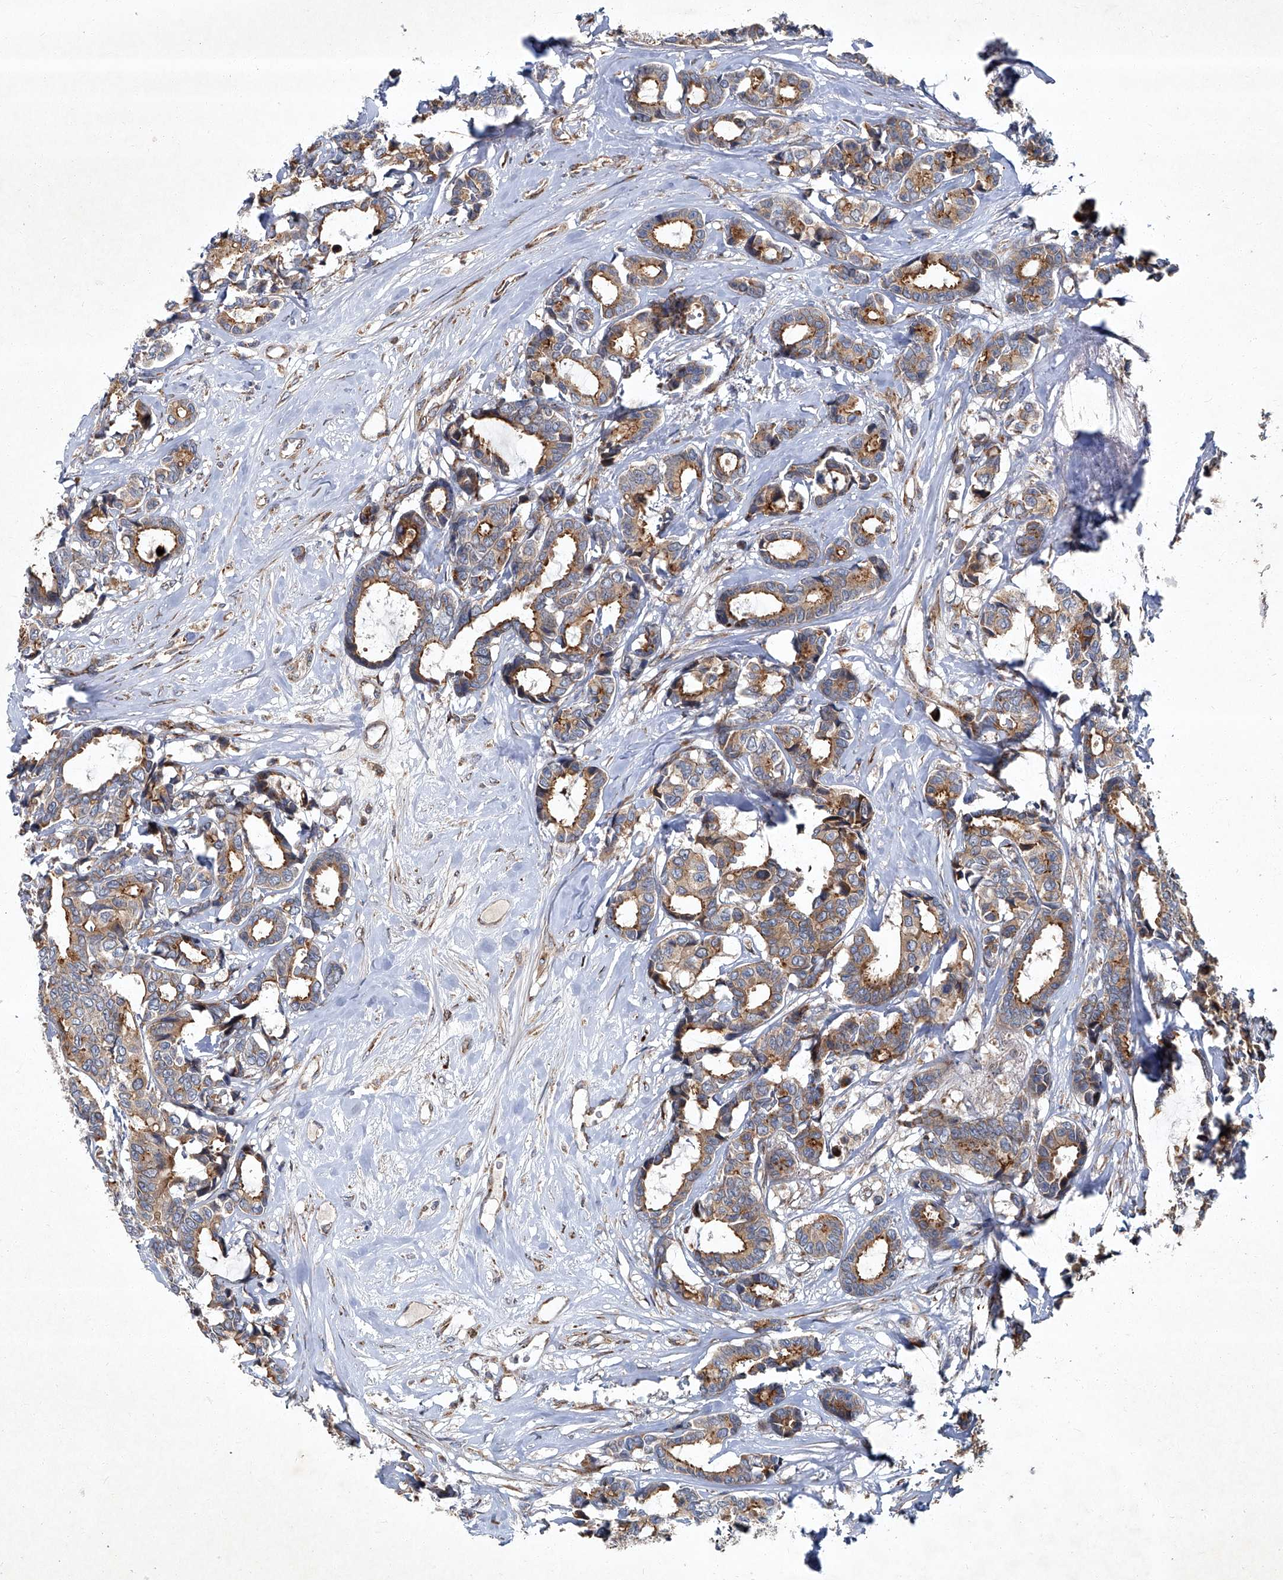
{"staining": {"intensity": "moderate", "quantity": ">75%", "location": "cytoplasmic/membranous"}, "tissue": "breast cancer", "cell_type": "Tumor cells", "image_type": "cancer", "snomed": [{"axis": "morphology", "description": "Duct carcinoma"}, {"axis": "topography", "description": "Breast"}], "caption": "Moderate cytoplasmic/membranous protein expression is identified in about >75% of tumor cells in invasive ductal carcinoma (breast).", "gene": "GPR132", "patient": {"sex": "female", "age": 87}}